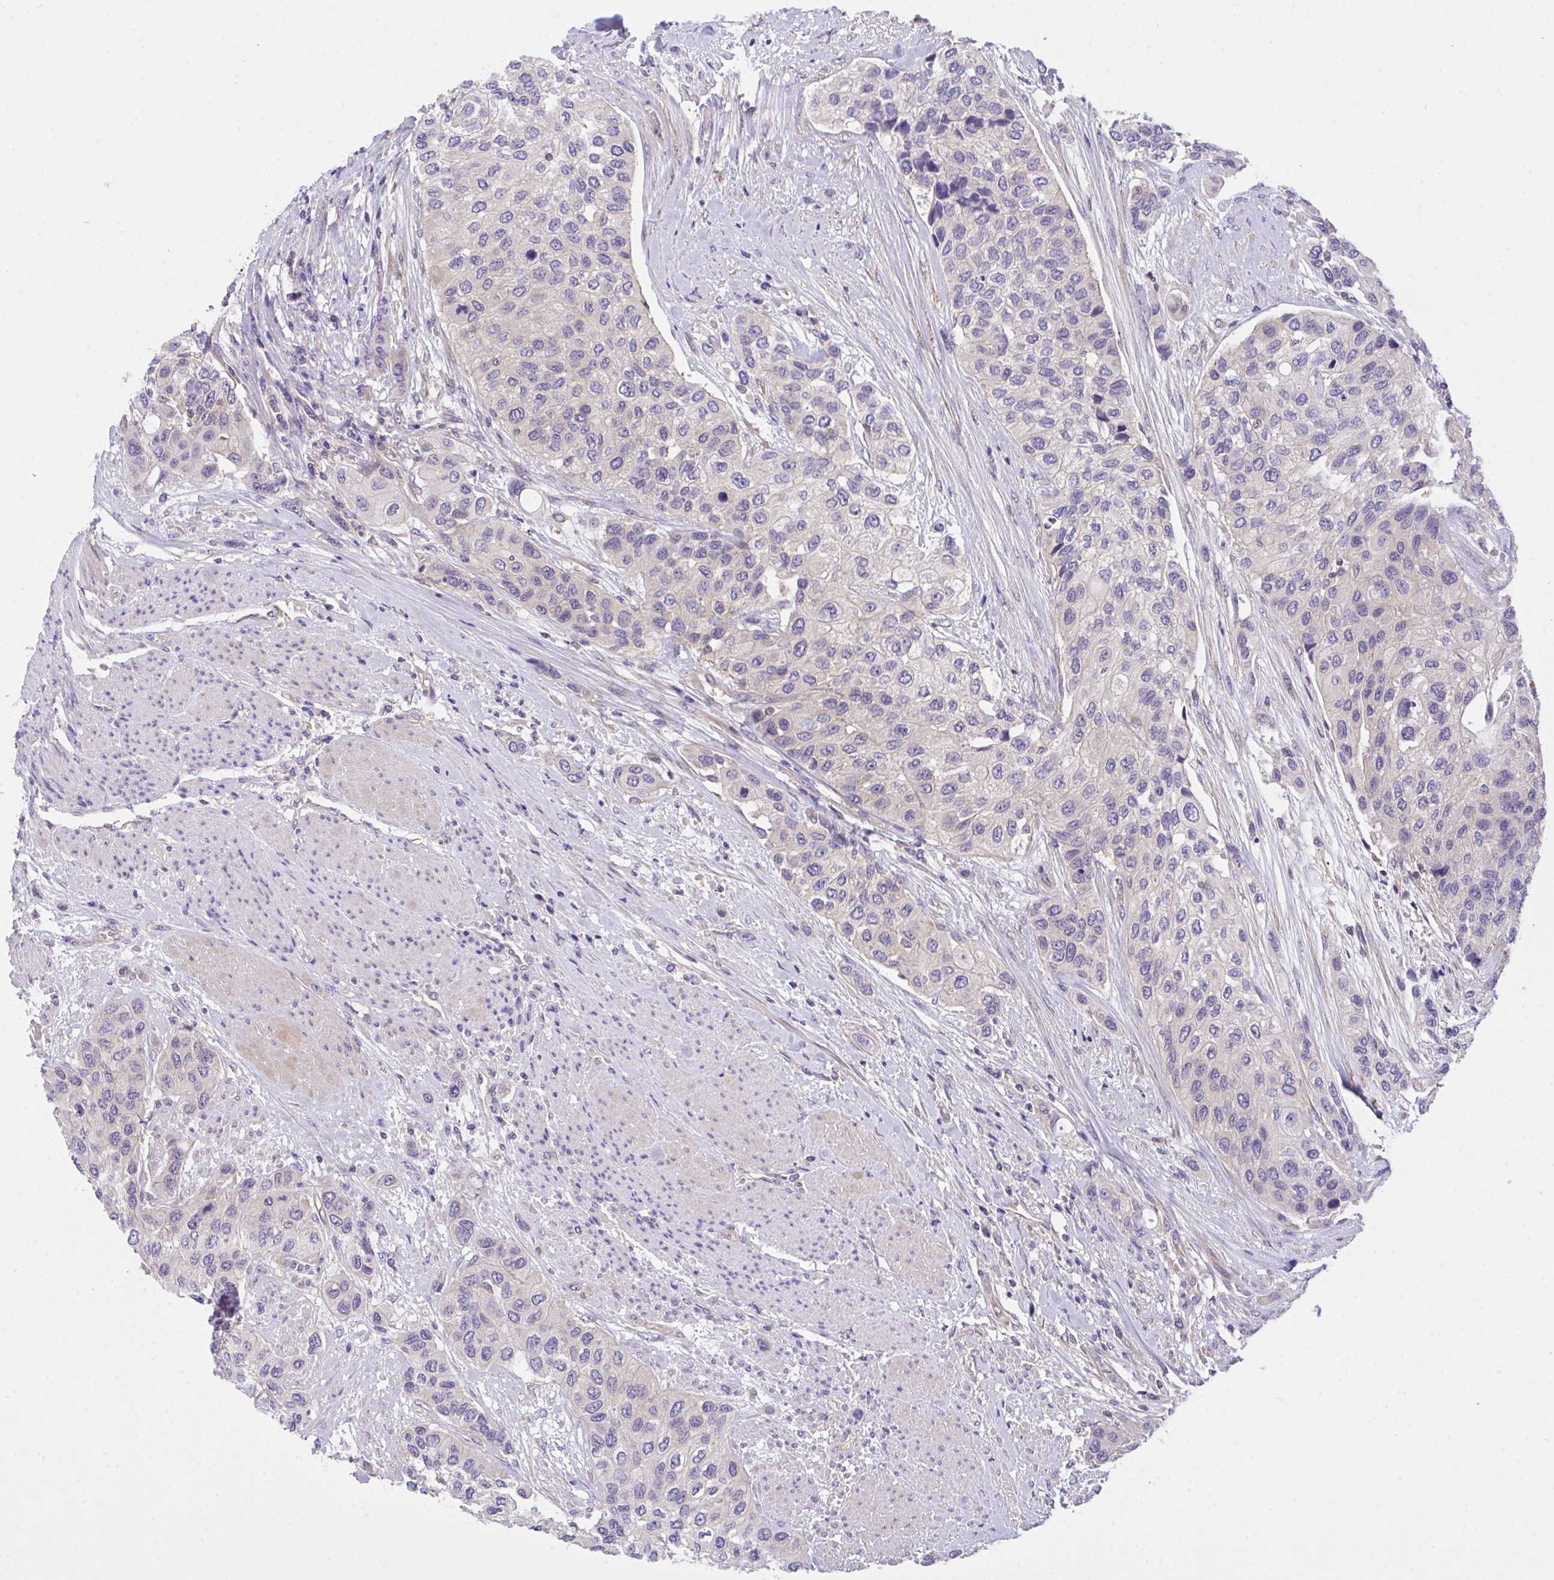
{"staining": {"intensity": "negative", "quantity": "none", "location": "none"}, "tissue": "urothelial cancer", "cell_type": "Tumor cells", "image_type": "cancer", "snomed": [{"axis": "morphology", "description": "Normal tissue, NOS"}, {"axis": "morphology", "description": "Urothelial carcinoma, High grade"}, {"axis": "topography", "description": "Vascular tissue"}, {"axis": "topography", "description": "Urinary bladder"}], "caption": "IHC micrograph of neoplastic tissue: urothelial cancer stained with DAB exhibits no significant protein staining in tumor cells. (Brightfield microscopy of DAB immunohistochemistry (IHC) at high magnification).", "gene": "TLN2", "patient": {"sex": "female", "age": 56}}